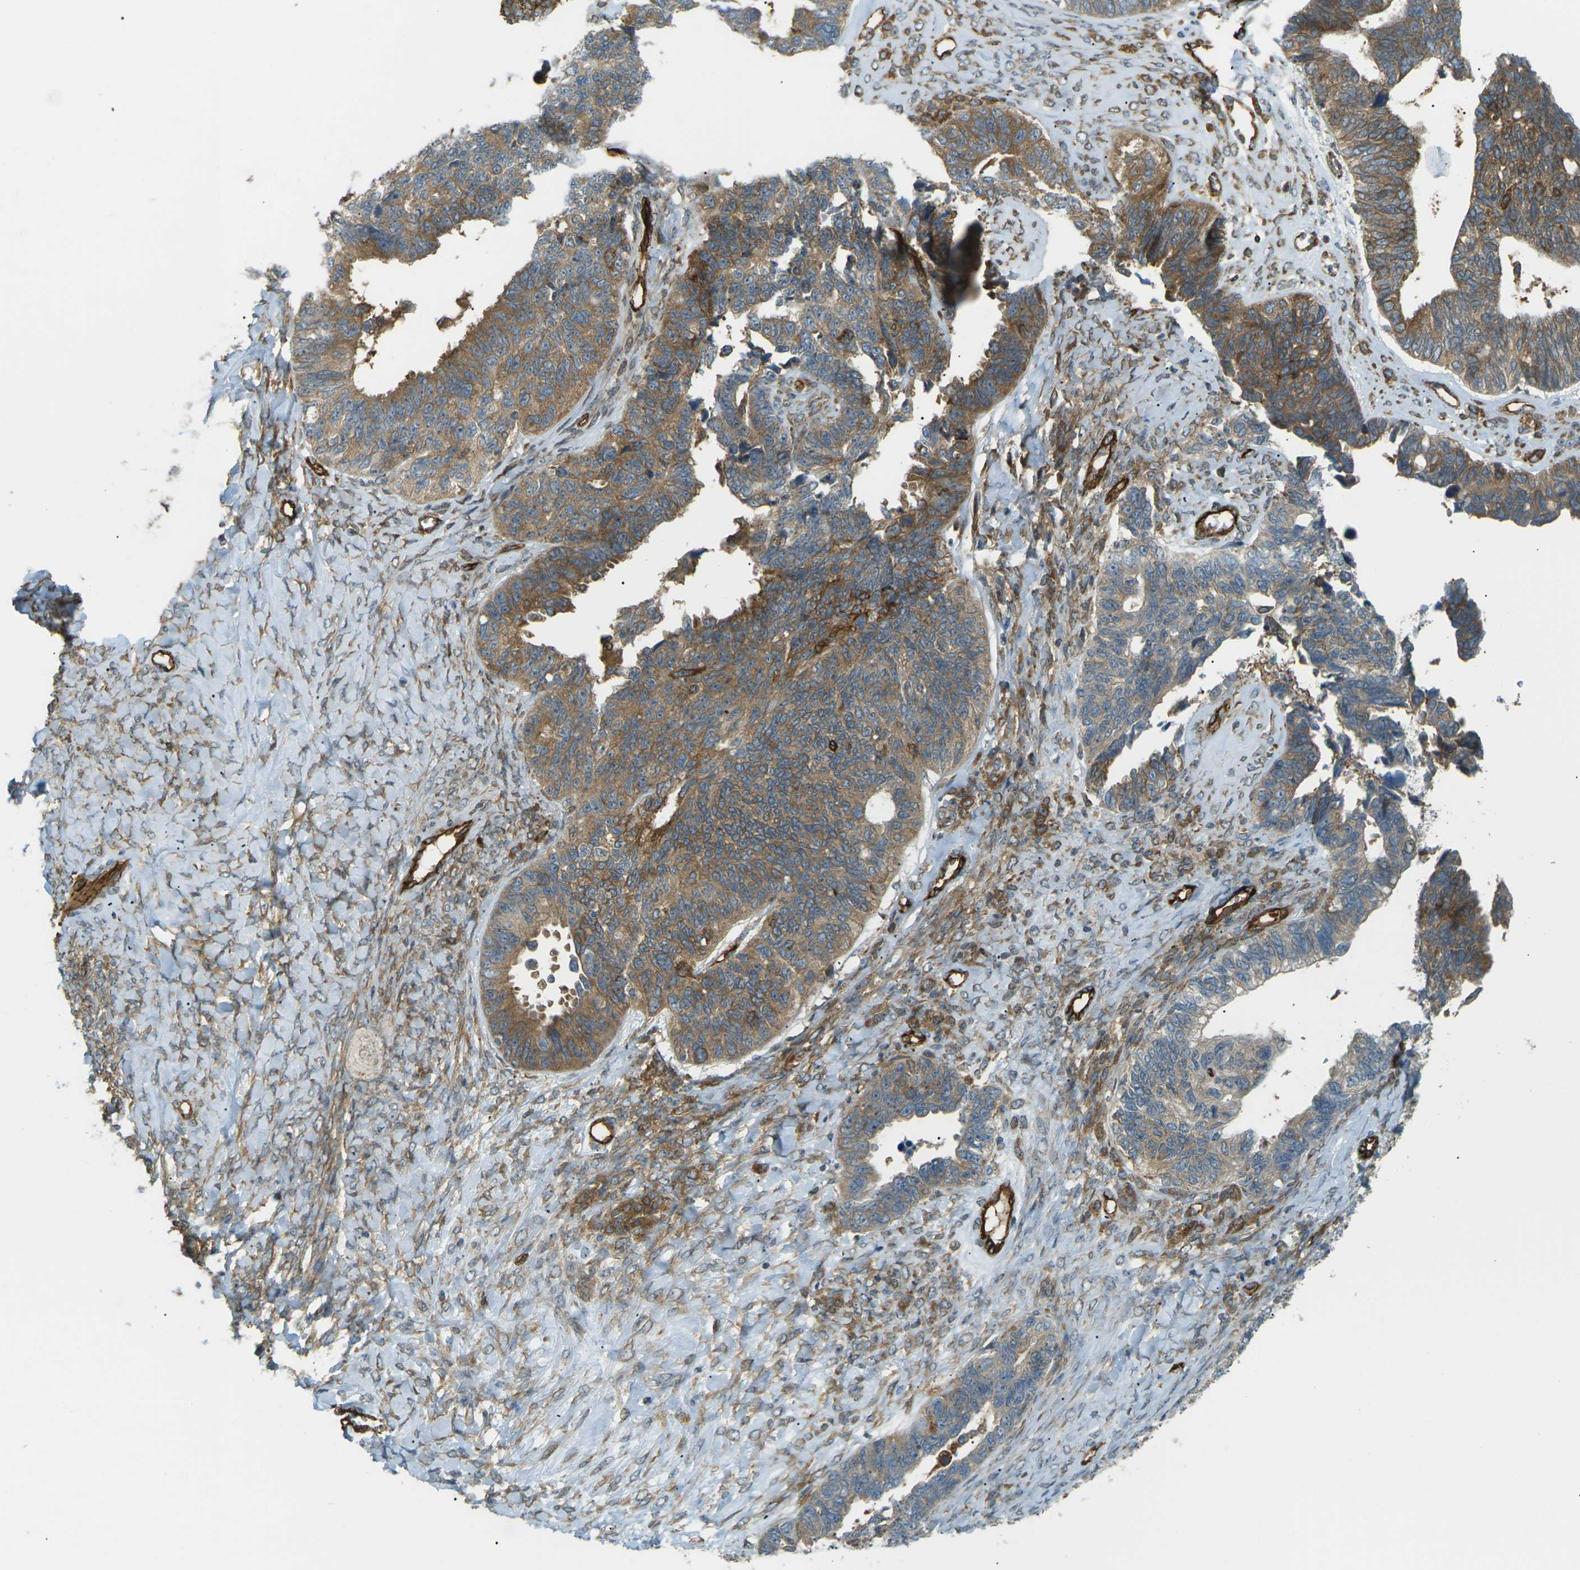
{"staining": {"intensity": "moderate", "quantity": ">75%", "location": "cytoplasmic/membranous"}, "tissue": "ovarian cancer", "cell_type": "Tumor cells", "image_type": "cancer", "snomed": [{"axis": "morphology", "description": "Cystadenocarcinoma, serous, NOS"}, {"axis": "topography", "description": "Ovary"}], "caption": "Ovarian cancer (serous cystadenocarcinoma) stained with a protein marker demonstrates moderate staining in tumor cells.", "gene": "S1PR1", "patient": {"sex": "female", "age": 79}}